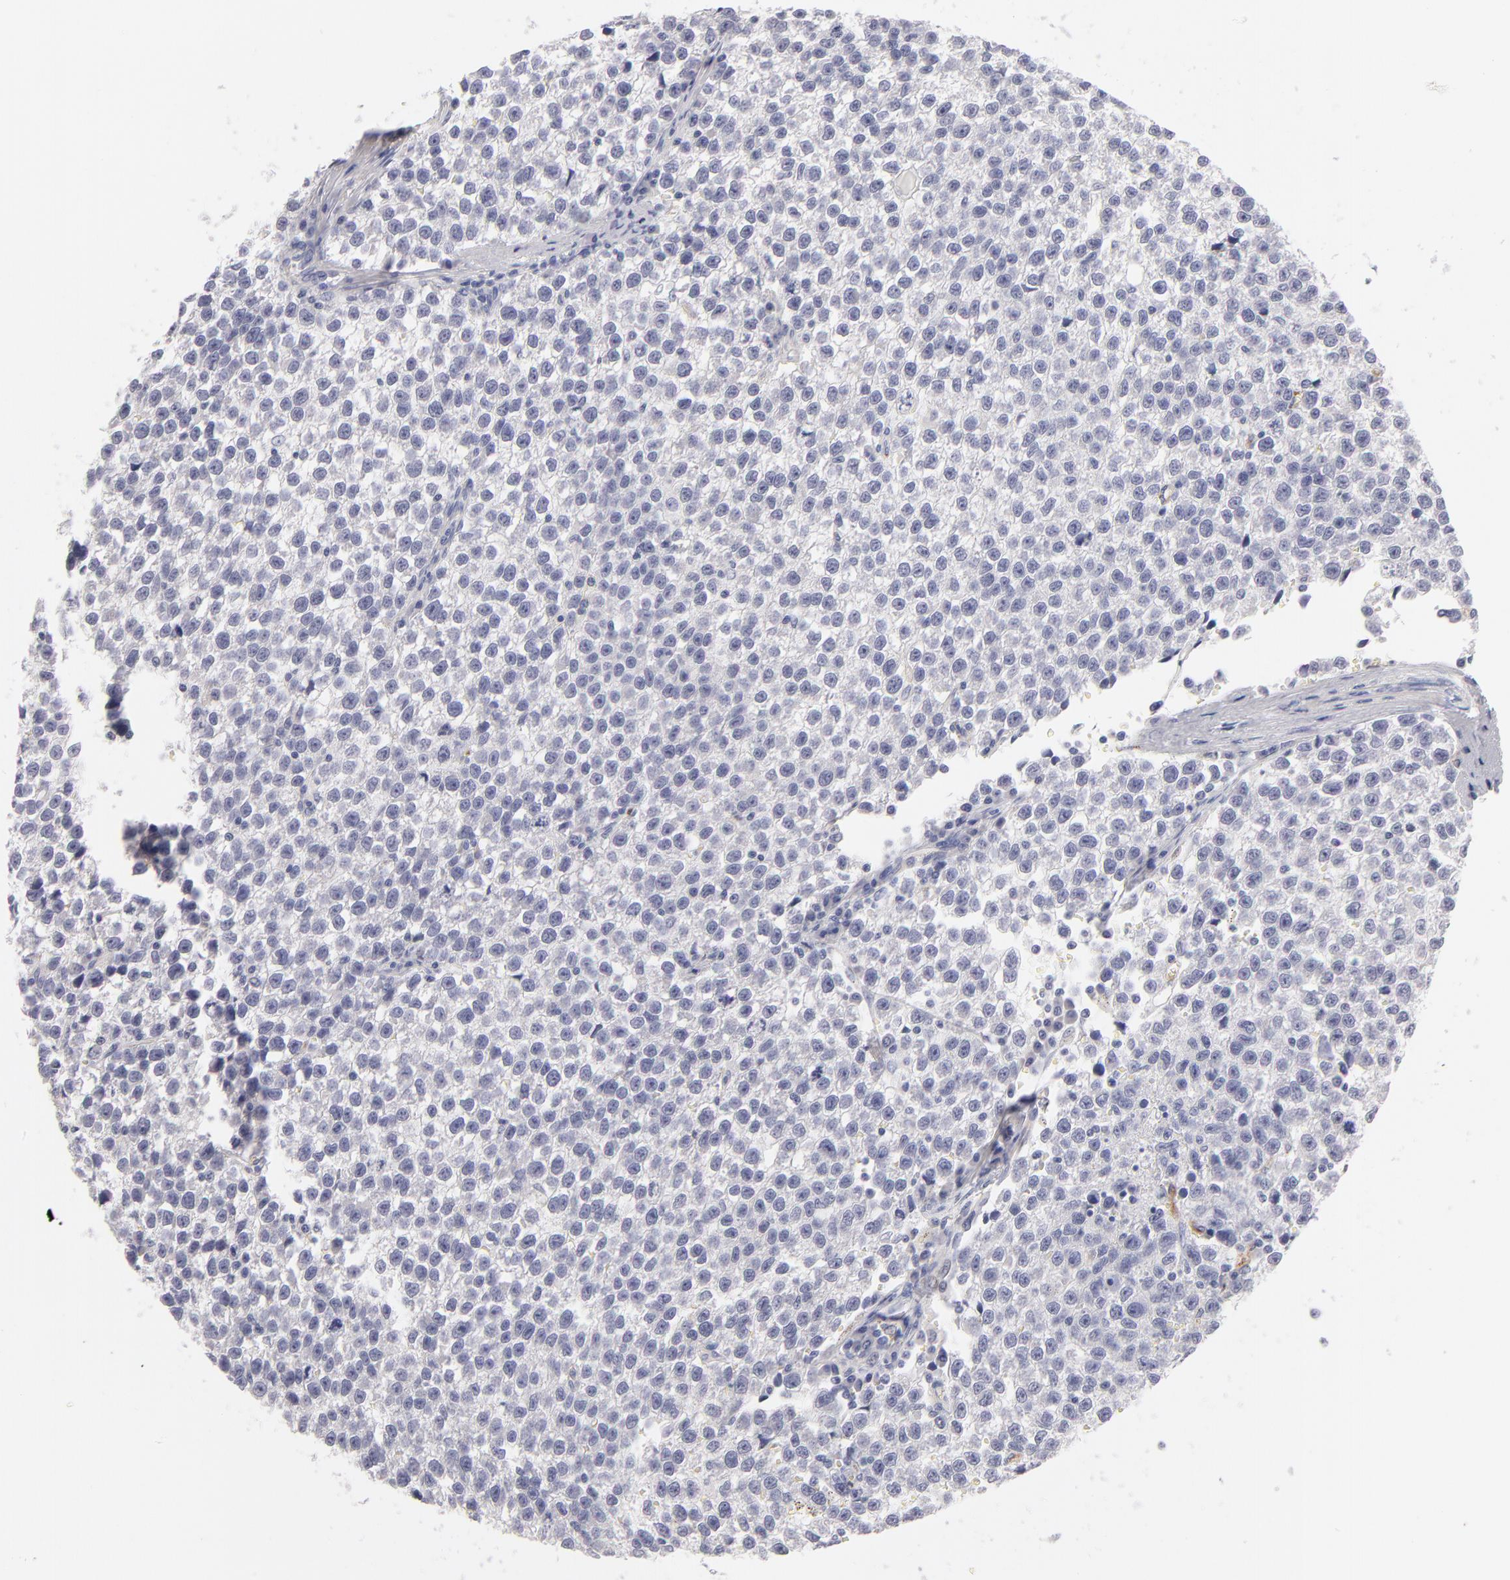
{"staining": {"intensity": "negative", "quantity": "none", "location": "none"}, "tissue": "testis cancer", "cell_type": "Tumor cells", "image_type": "cancer", "snomed": [{"axis": "morphology", "description": "Seminoma, NOS"}, {"axis": "topography", "description": "Testis"}], "caption": "Seminoma (testis) stained for a protein using immunohistochemistry demonstrates no positivity tumor cells.", "gene": "PLVAP", "patient": {"sex": "male", "age": 35}}